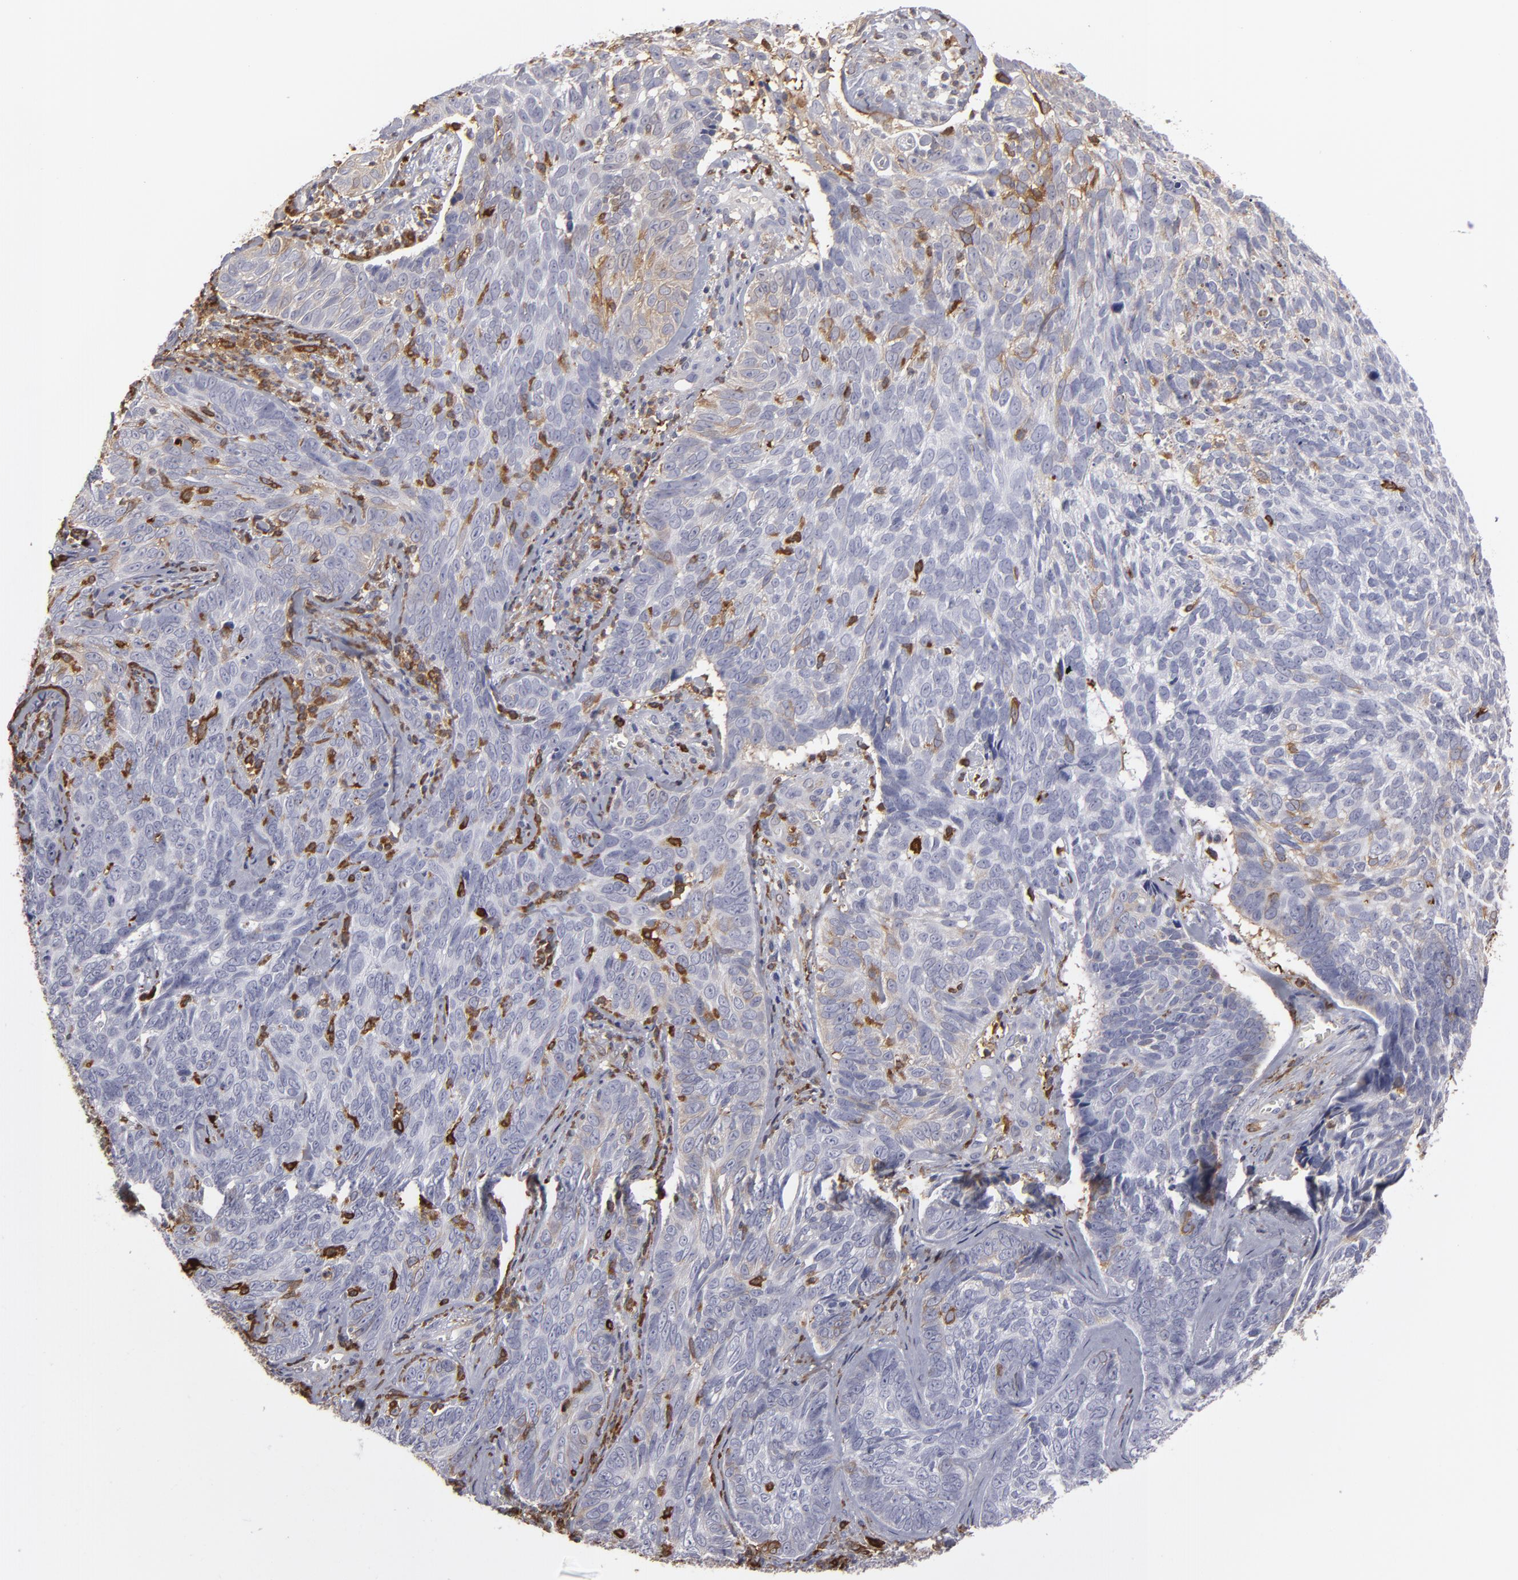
{"staining": {"intensity": "weak", "quantity": "<25%", "location": "cytoplasmic/membranous"}, "tissue": "skin cancer", "cell_type": "Tumor cells", "image_type": "cancer", "snomed": [{"axis": "morphology", "description": "Basal cell carcinoma"}, {"axis": "topography", "description": "Skin"}], "caption": "High power microscopy histopathology image of an immunohistochemistry (IHC) photomicrograph of skin cancer (basal cell carcinoma), revealing no significant positivity in tumor cells. Brightfield microscopy of immunohistochemistry (IHC) stained with DAB (3,3'-diaminobenzidine) (brown) and hematoxylin (blue), captured at high magnification.", "gene": "ODC1", "patient": {"sex": "male", "age": 72}}